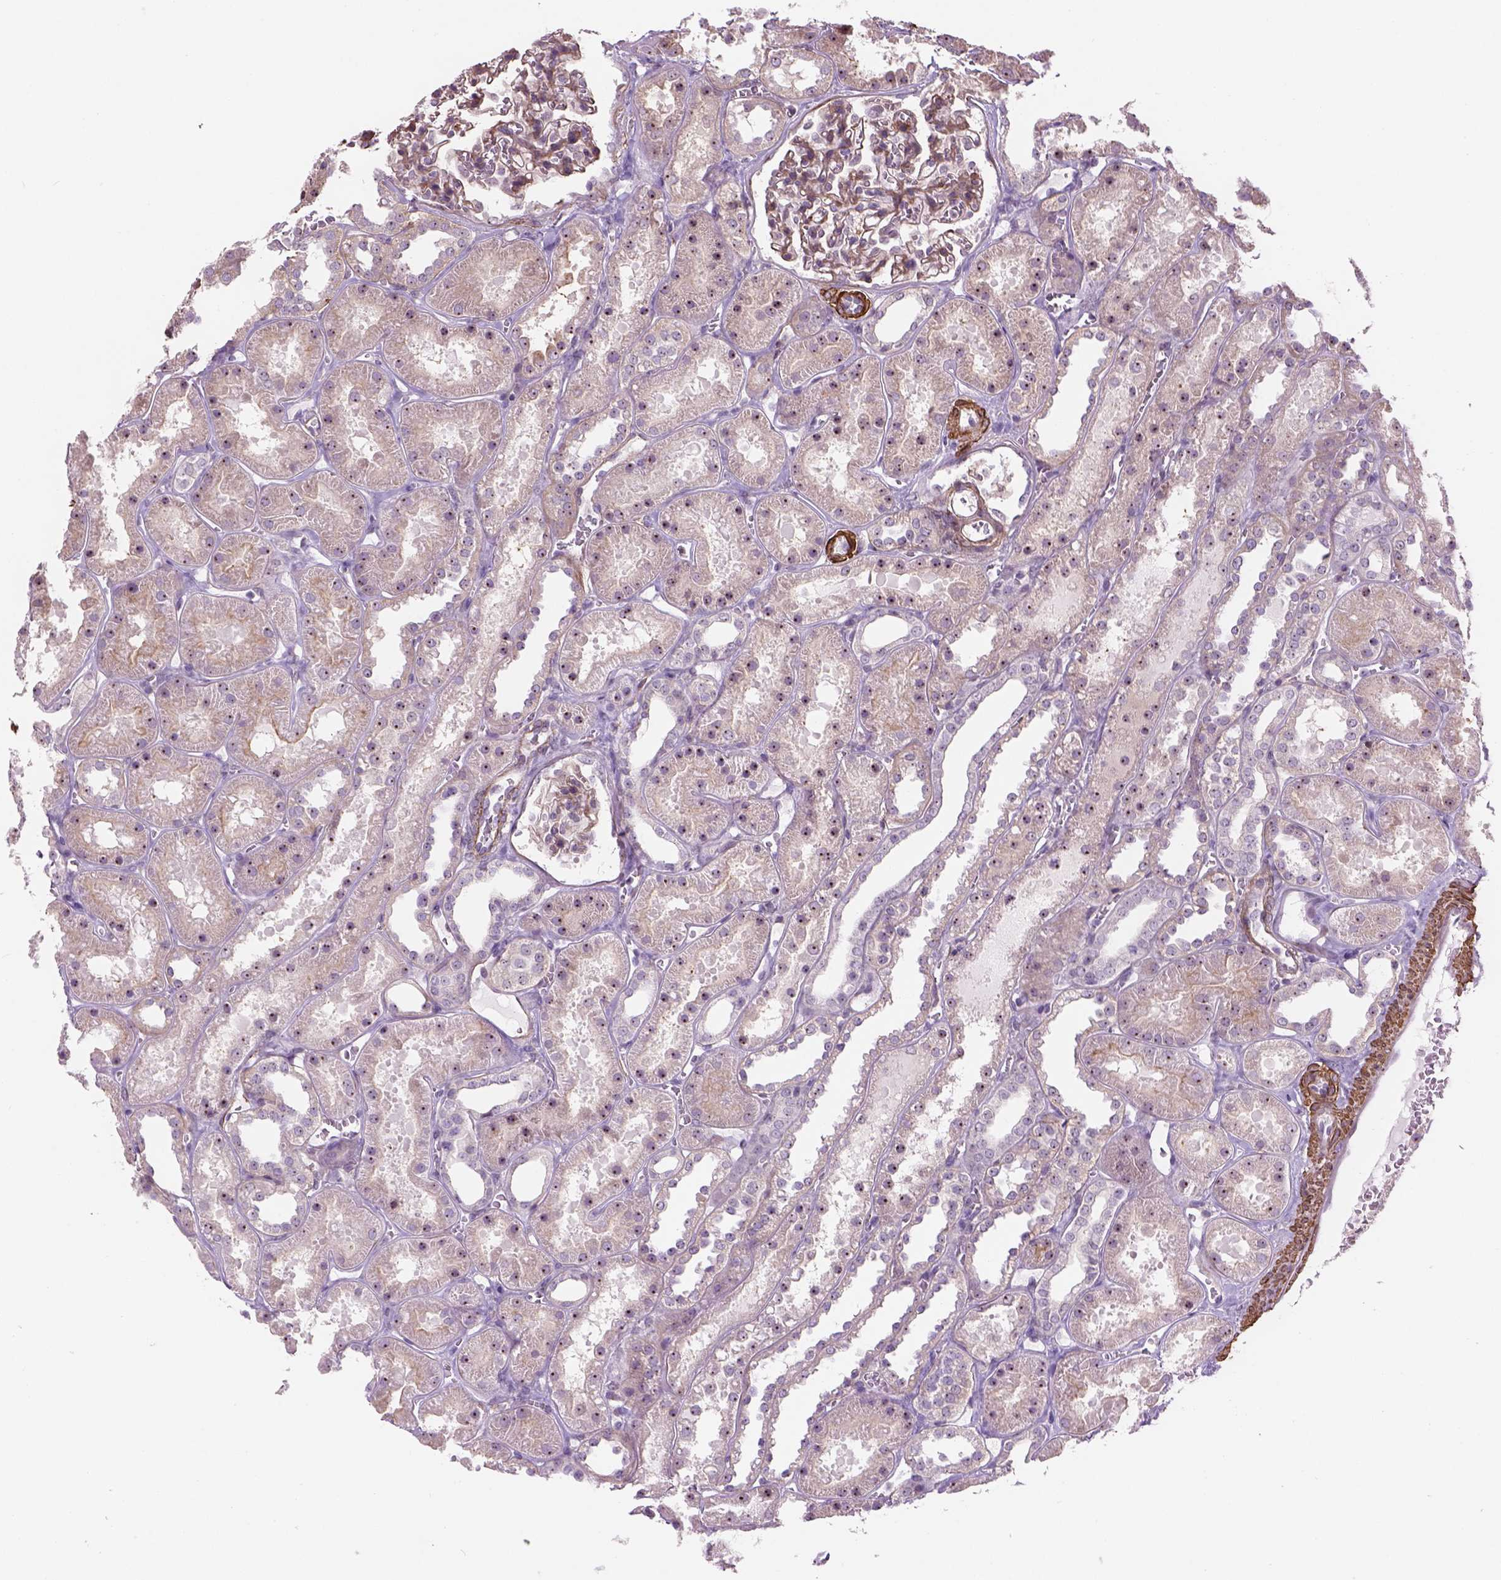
{"staining": {"intensity": "moderate", "quantity": "25%-75%", "location": "cytoplasmic/membranous"}, "tissue": "kidney", "cell_type": "Cells in glomeruli", "image_type": "normal", "snomed": [{"axis": "morphology", "description": "Normal tissue, NOS"}, {"axis": "topography", "description": "Kidney"}], "caption": "Moderate cytoplasmic/membranous protein staining is present in approximately 25%-75% of cells in glomeruli in kidney. Nuclei are stained in blue.", "gene": "RRS1", "patient": {"sex": "female", "age": 41}}